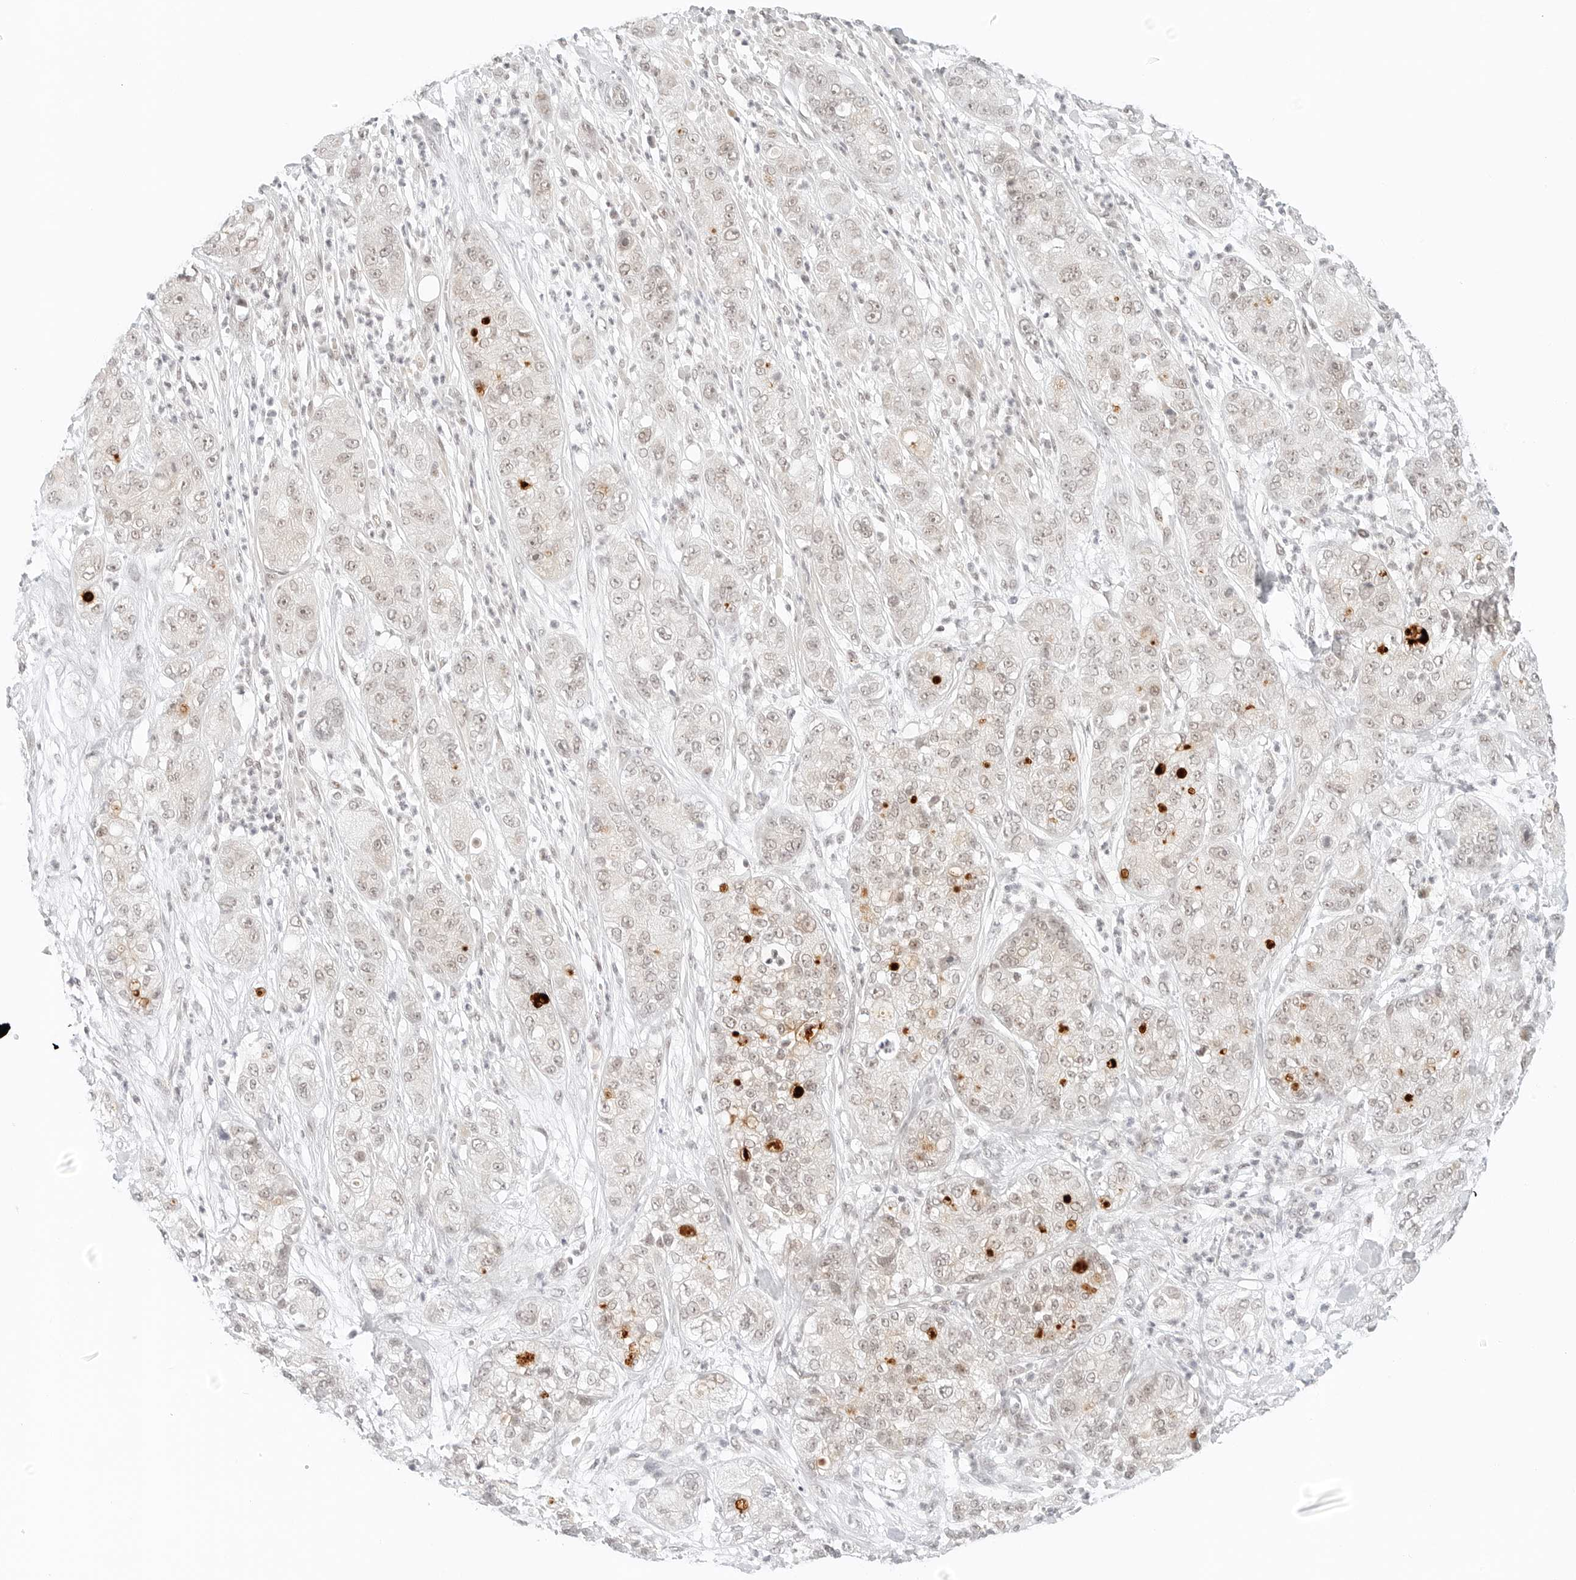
{"staining": {"intensity": "weak", "quantity": "<25%", "location": "nuclear"}, "tissue": "pancreatic cancer", "cell_type": "Tumor cells", "image_type": "cancer", "snomed": [{"axis": "morphology", "description": "Adenocarcinoma, NOS"}, {"axis": "topography", "description": "Pancreas"}], "caption": "High magnification brightfield microscopy of adenocarcinoma (pancreatic) stained with DAB (3,3'-diaminobenzidine) (brown) and counterstained with hematoxylin (blue): tumor cells show no significant expression.", "gene": "NEO1", "patient": {"sex": "female", "age": 78}}